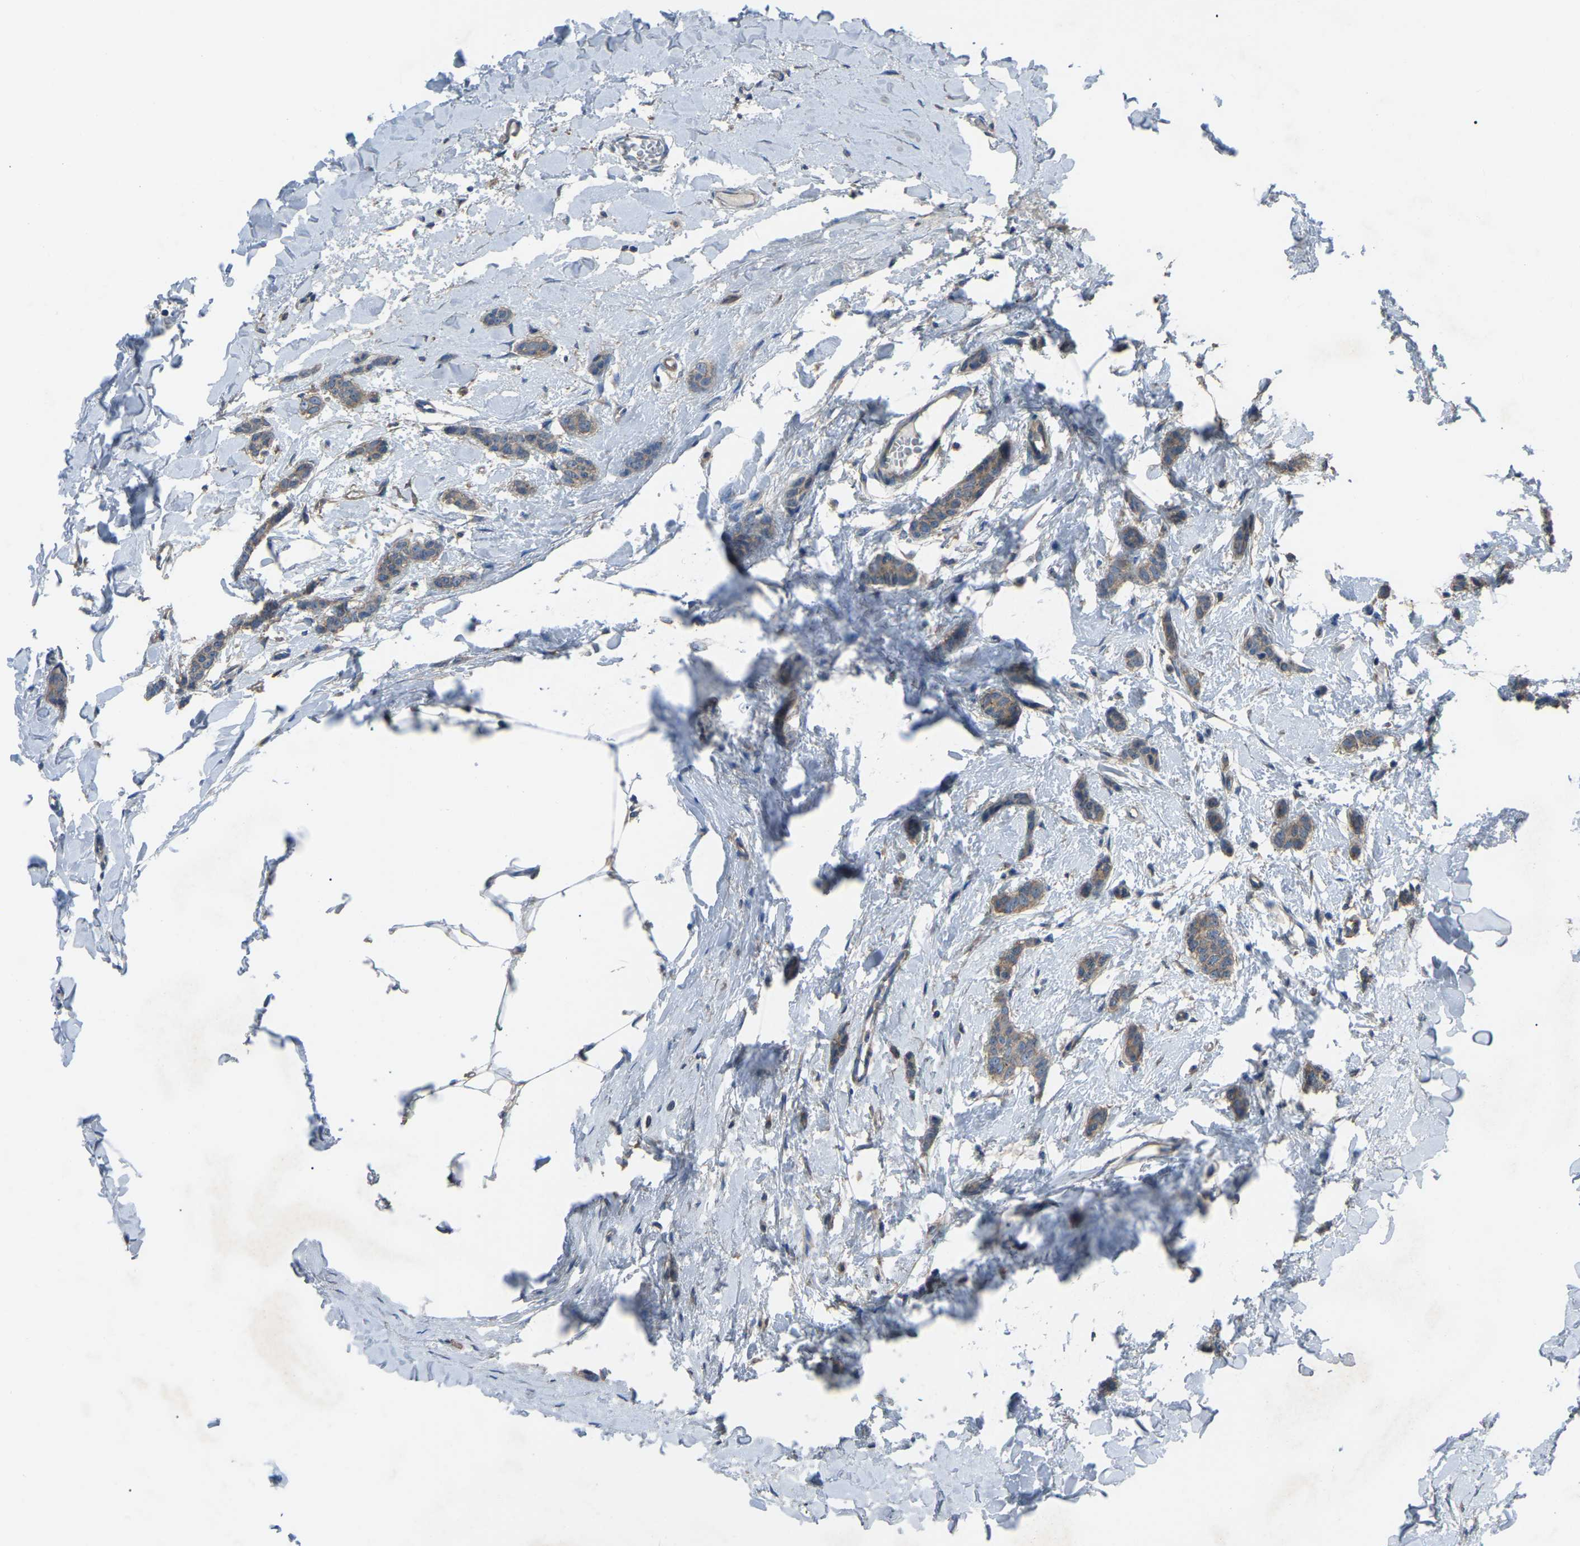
{"staining": {"intensity": "moderate", "quantity": ">75%", "location": "cytoplasmic/membranous"}, "tissue": "breast cancer", "cell_type": "Tumor cells", "image_type": "cancer", "snomed": [{"axis": "morphology", "description": "Lobular carcinoma"}, {"axis": "topography", "description": "Skin"}, {"axis": "topography", "description": "Breast"}], "caption": "Immunohistochemical staining of lobular carcinoma (breast) exhibits medium levels of moderate cytoplasmic/membranous protein positivity in approximately >75% of tumor cells. (DAB (3,3'-diaminobenzidine) IHC with brightfield microscopy, high magnification).", "gene": "AIMP1", "patient": {"sex": "female", "age": 46}}